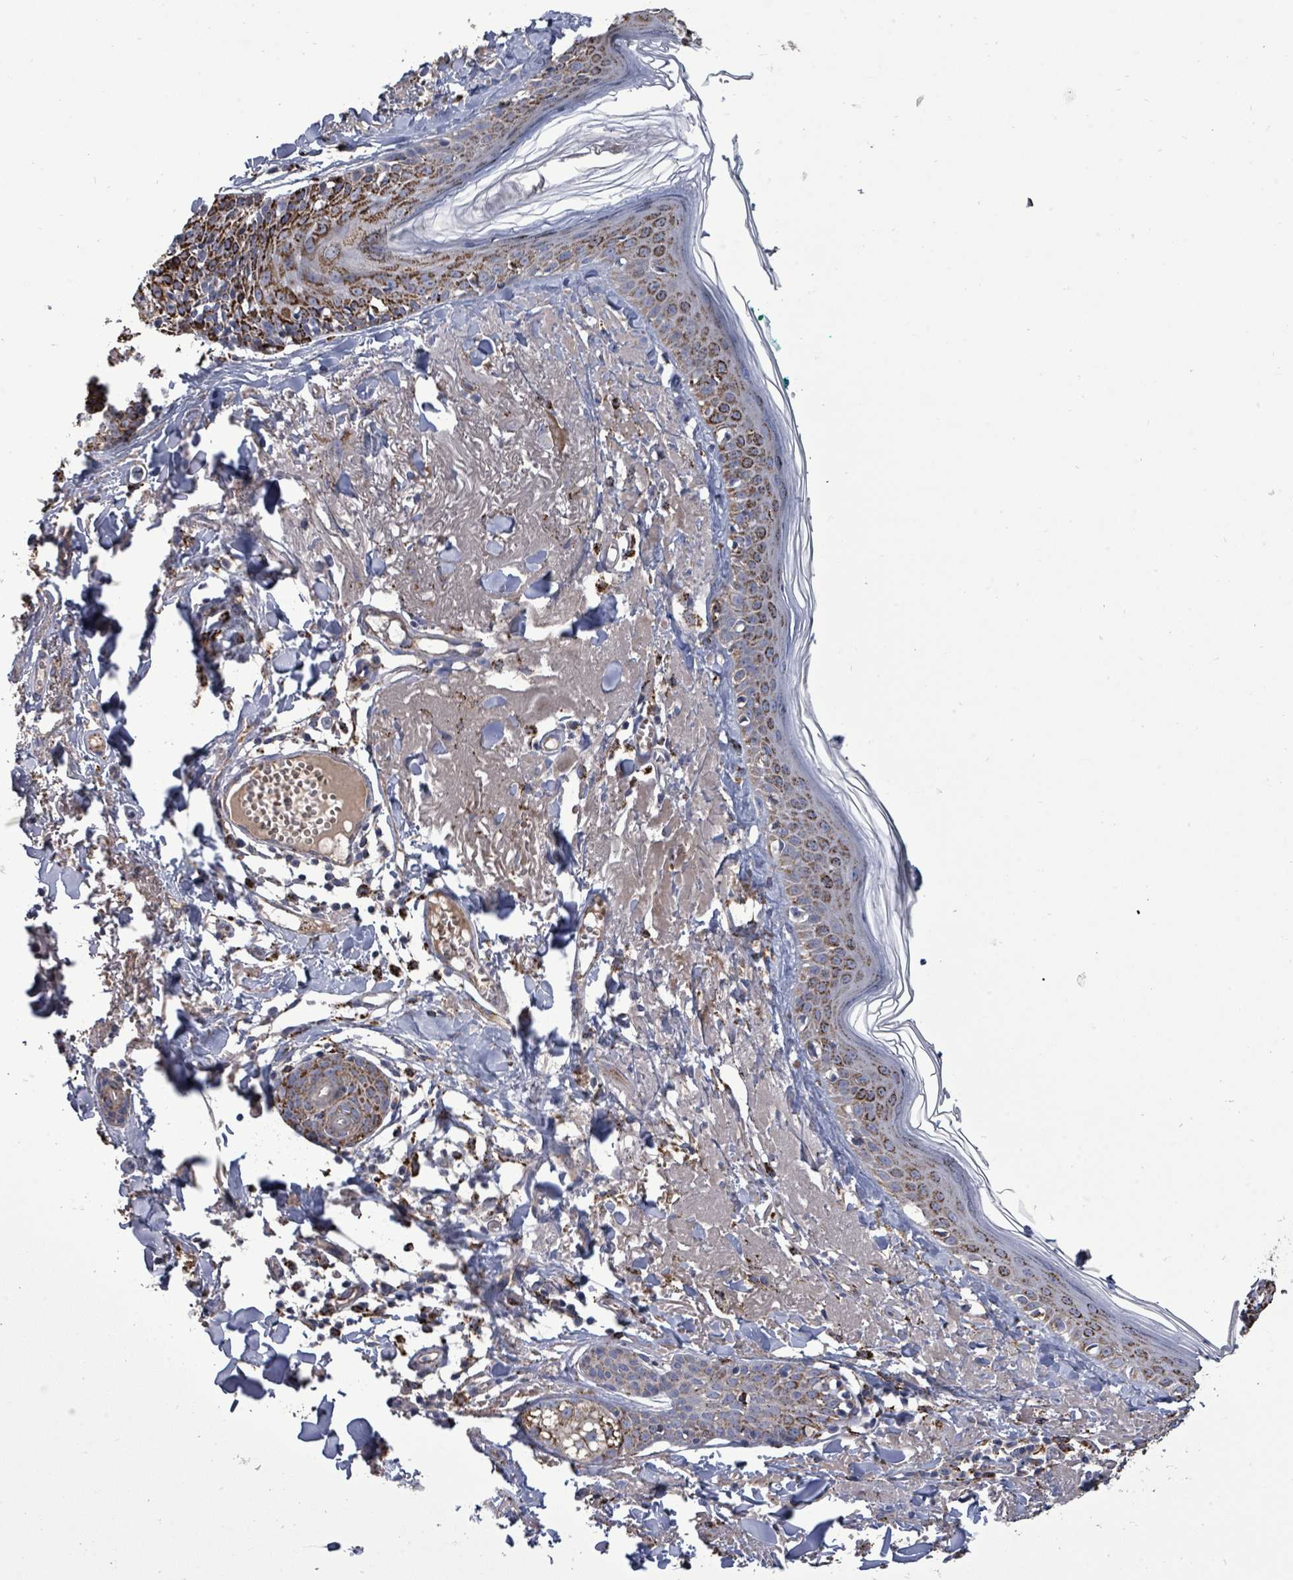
{"staining": {"intensity": "strong", "quantity": ">75%", "location": "cytoplasmic/membranous"}, "tissue": "skin", "cell_type": "Fibroblasts", "image_type": "normal", "snomed": [{"axis": "morphology", "description": "Normal tissue, NOS"}, {"axis": "morphology", "description": "Malignant melanoma, NOS"}, {"axis": "topography", "description": "Skin"}], "caption": "DAB (3,3'-diaminobenzidine) immunohistochemical staining of benign skin exhibits strong cytoplasmic/membranous protein positivity in approximately >75% of fibroblasts. The protein of interest is shown in brown color, while the nuclei are stained blue.", "gene": "MTMR12", "patient": {"sex": "male", "age": 80}}